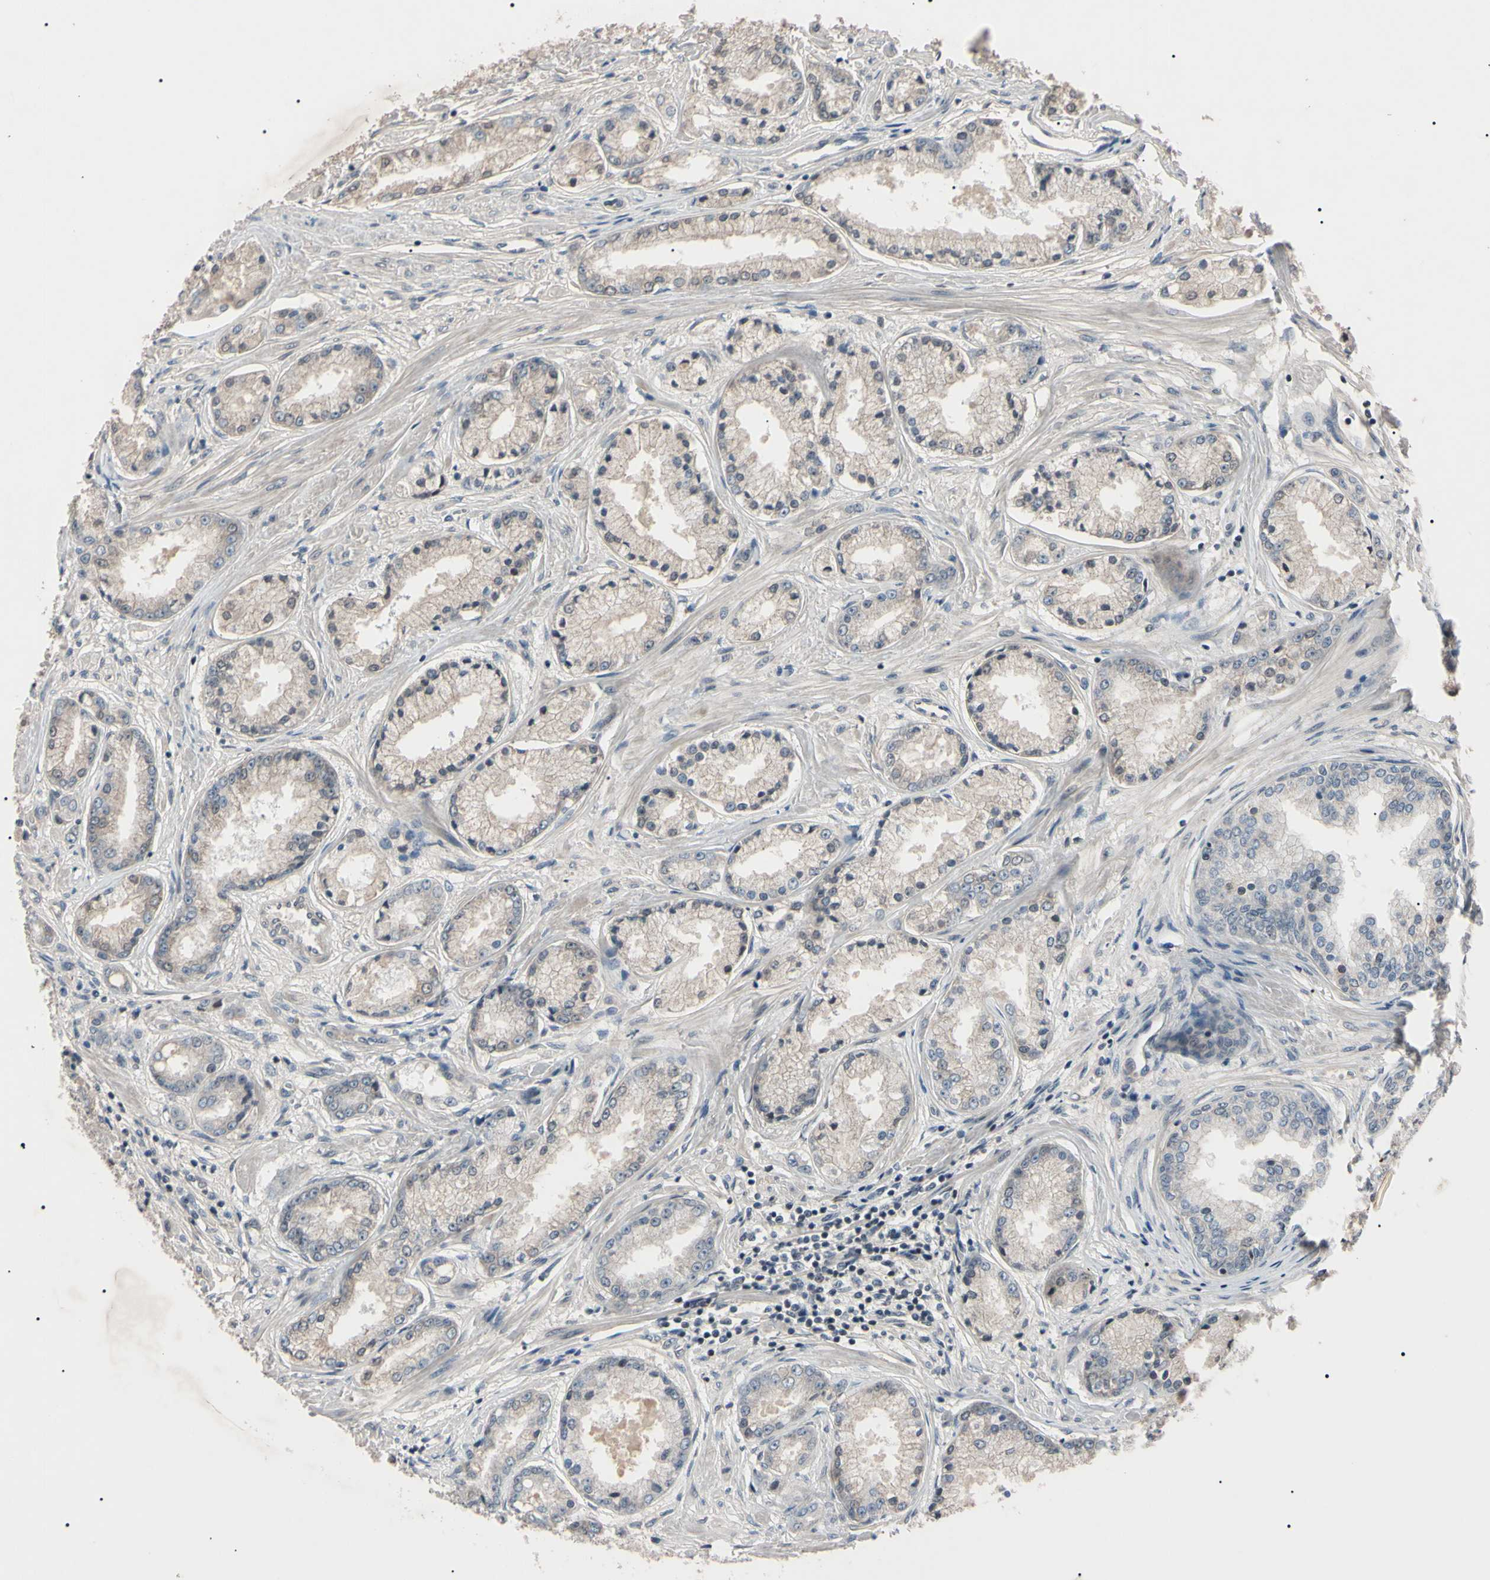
{"staining": {"intensity": "negative", "quantity": "none", "location": "none"}, "tissue": "prostate cancer", "cell_type": "Tumor cells", "image_type": "cancer", "snomed": [{"axis": "morphology", "description": "Adenocarcinoma, High grade"}, {"axis": "topography", "description": "Prostate"}], "caption": "The micrograph reveals no staining of tumor cells in prostate cancer.", "gene": "YY1", "patient": {"sex": "male", "age": 59}}